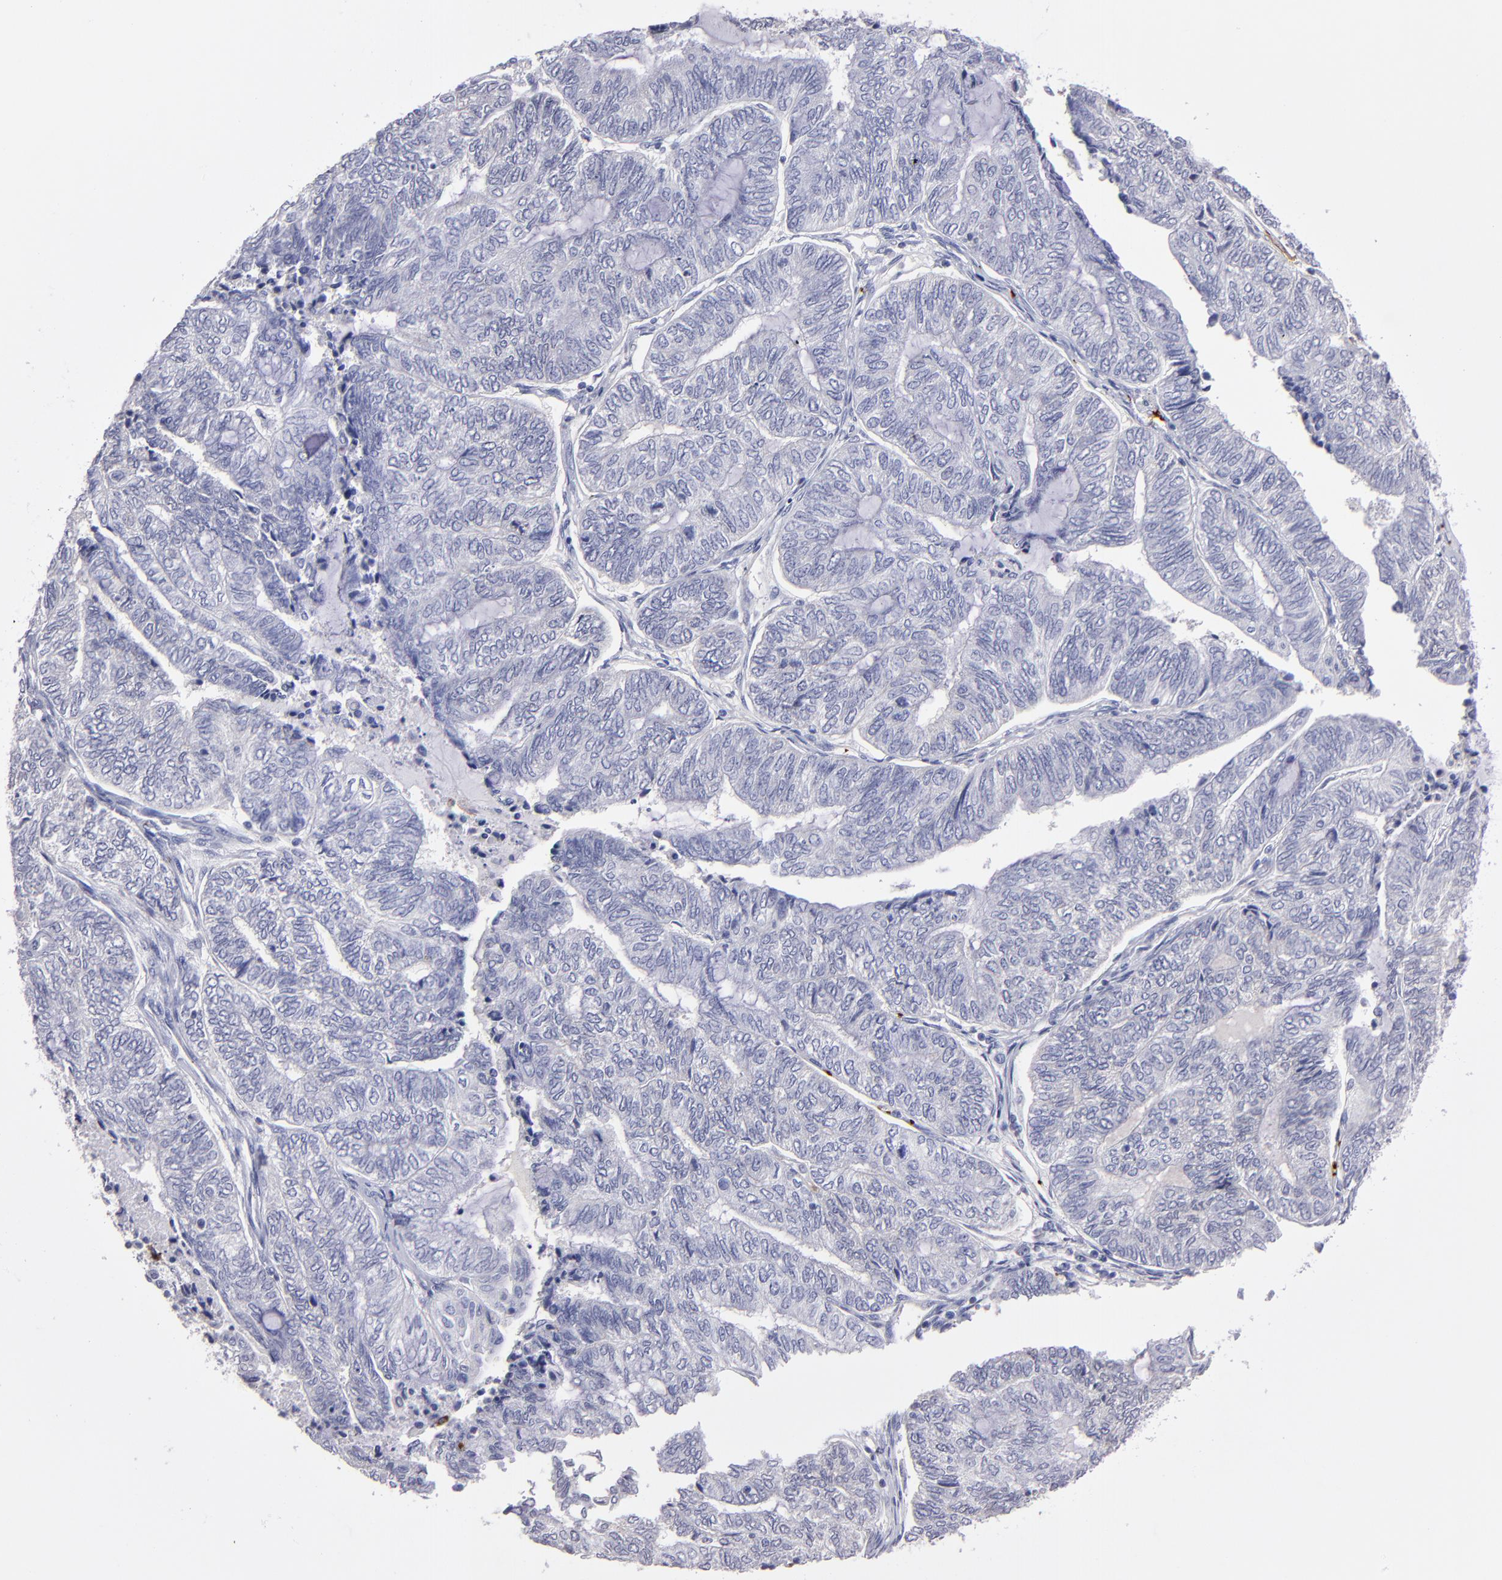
{"staining": {"intensity": "negative", "quantity": "none", "location": "none"}, "tissue": "endometrial cancer", "cell_type": "Tumor cells", "image_type": "cancer", "snomed": [{"axis": "morphology", "description": "Adenocarcinoma, NOS"}, {"axis": "topography", "description": "Uterus"}, {"axis": "topography", "description": "Endometrium"}], "caption": "This micrograph is of endometrial adenocarcinoma stained with IHC to label a protein in brown with the nuclei are counter-stained blue. There is no expression in tumor cells.", "gene": "CD36", "patient": {"sex": "female", "age": 70}}